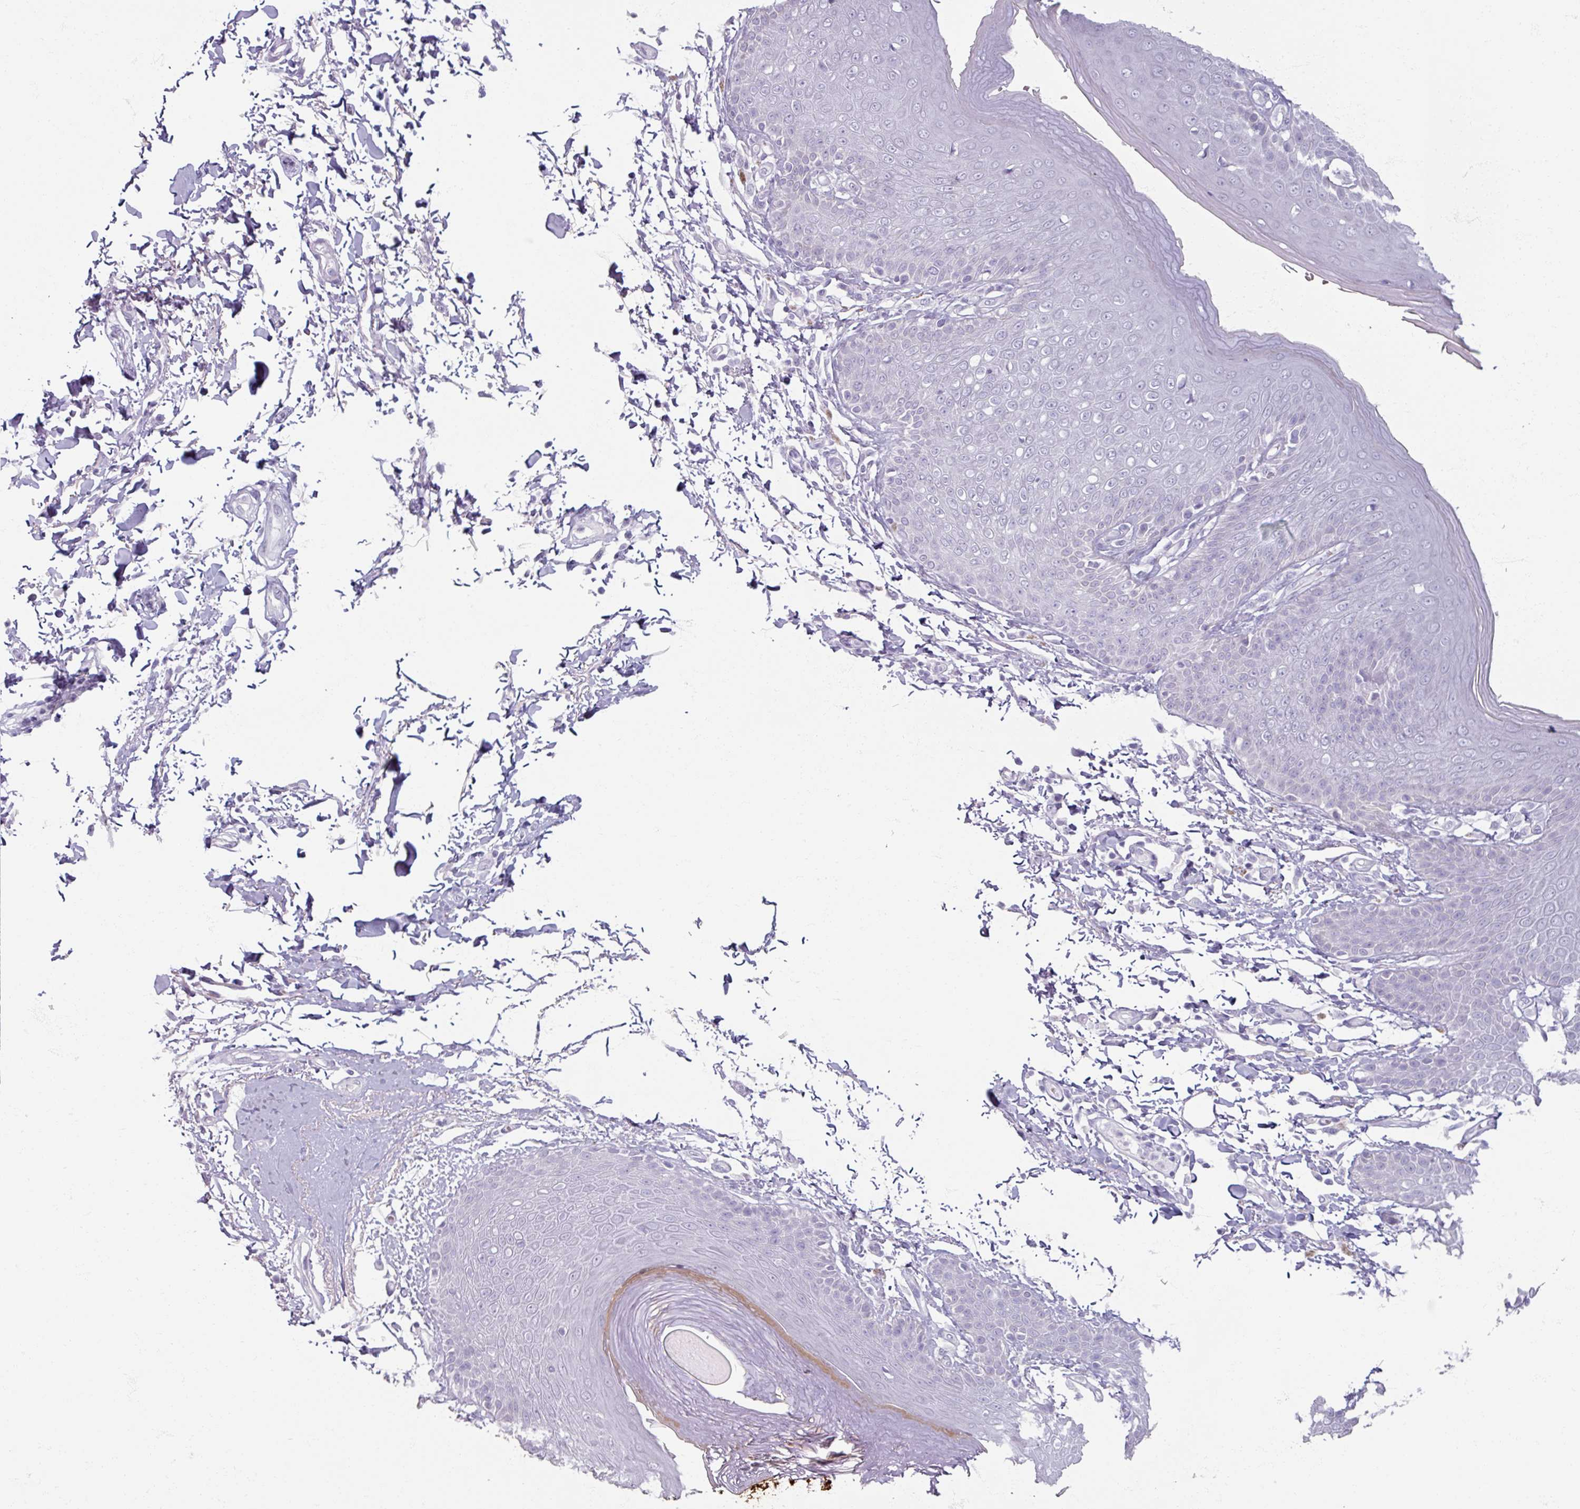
{"staining": {"intensity": "weak", "quantity": "<25%", "location": "cytoplasmic/membranous"}, "tissue": "skin", "cell_type": "Epidermal cells", "image_type": "normal", "snomed": [{"axis": "morphology", "description": "Normal tissue, NOS"}, {"axis": "topography", "description": "Peripheral nerve tissue"}], "caption": "IHC of benign skin reveals no positivity in epidermal cells.", "gene": "TG", "patient": {"sex": "male", "age": 51}}